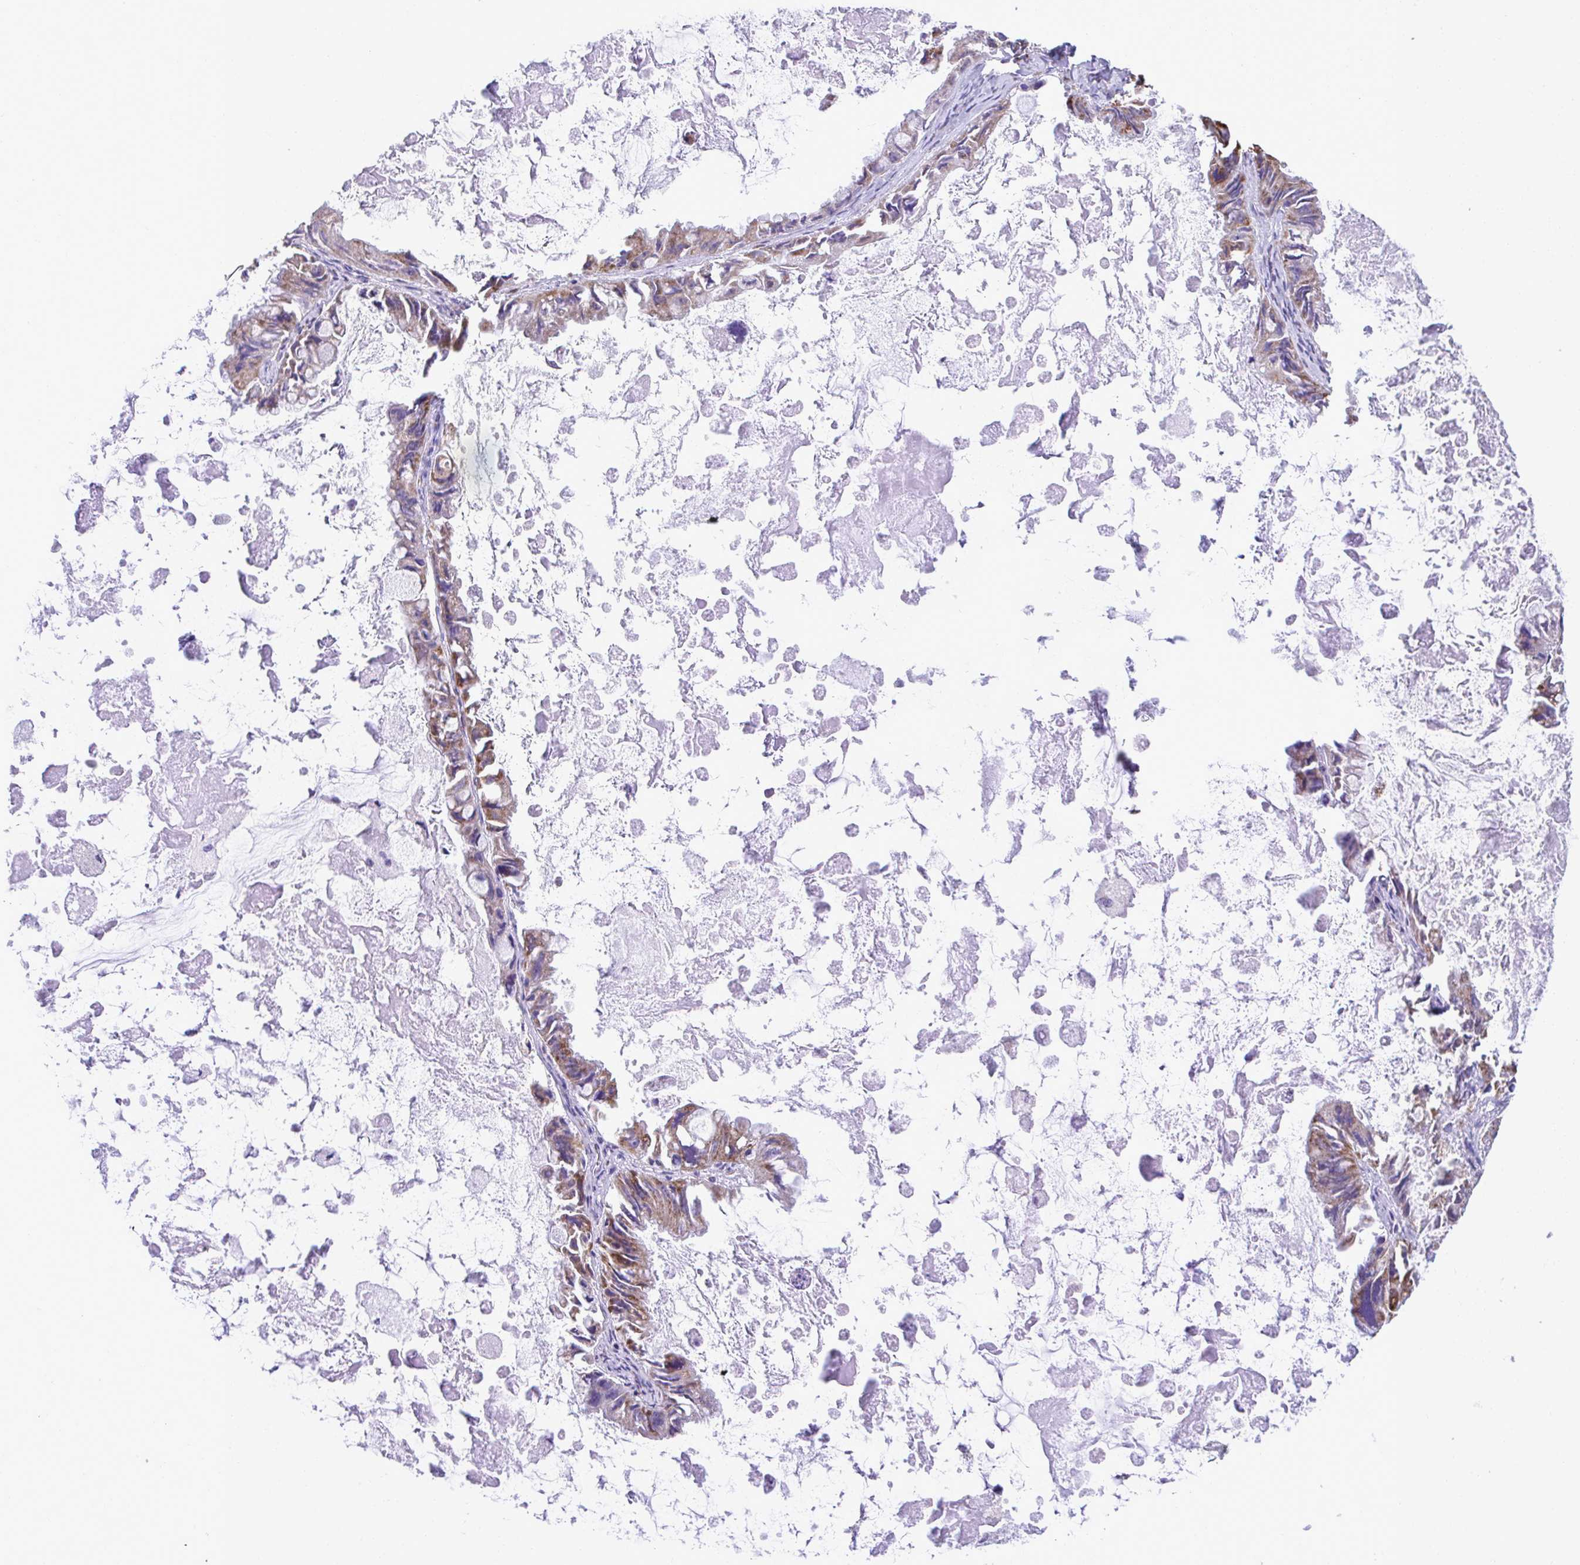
{"staining": {"intensity": "moderate", "quantity": ">75%", "location": "cytoplasmic/membranous"}, "tissue": "ovarian cancer", "cell_type": "Tumor cells", "image_type": "cancer", "snomed": [{"axis": "morphology", "description": "Cystadenocarcinoma, mucinous, NOS"}, {"axis": "topography", "description": "Ovary"}], "caption": "Human ovarian mucinous cystadenocarcinoma stained with a protein marker reveals moderate staining in tumor cells.", "gene": "PCMTD2", "patient": {"sex": "female", "age": 61}}